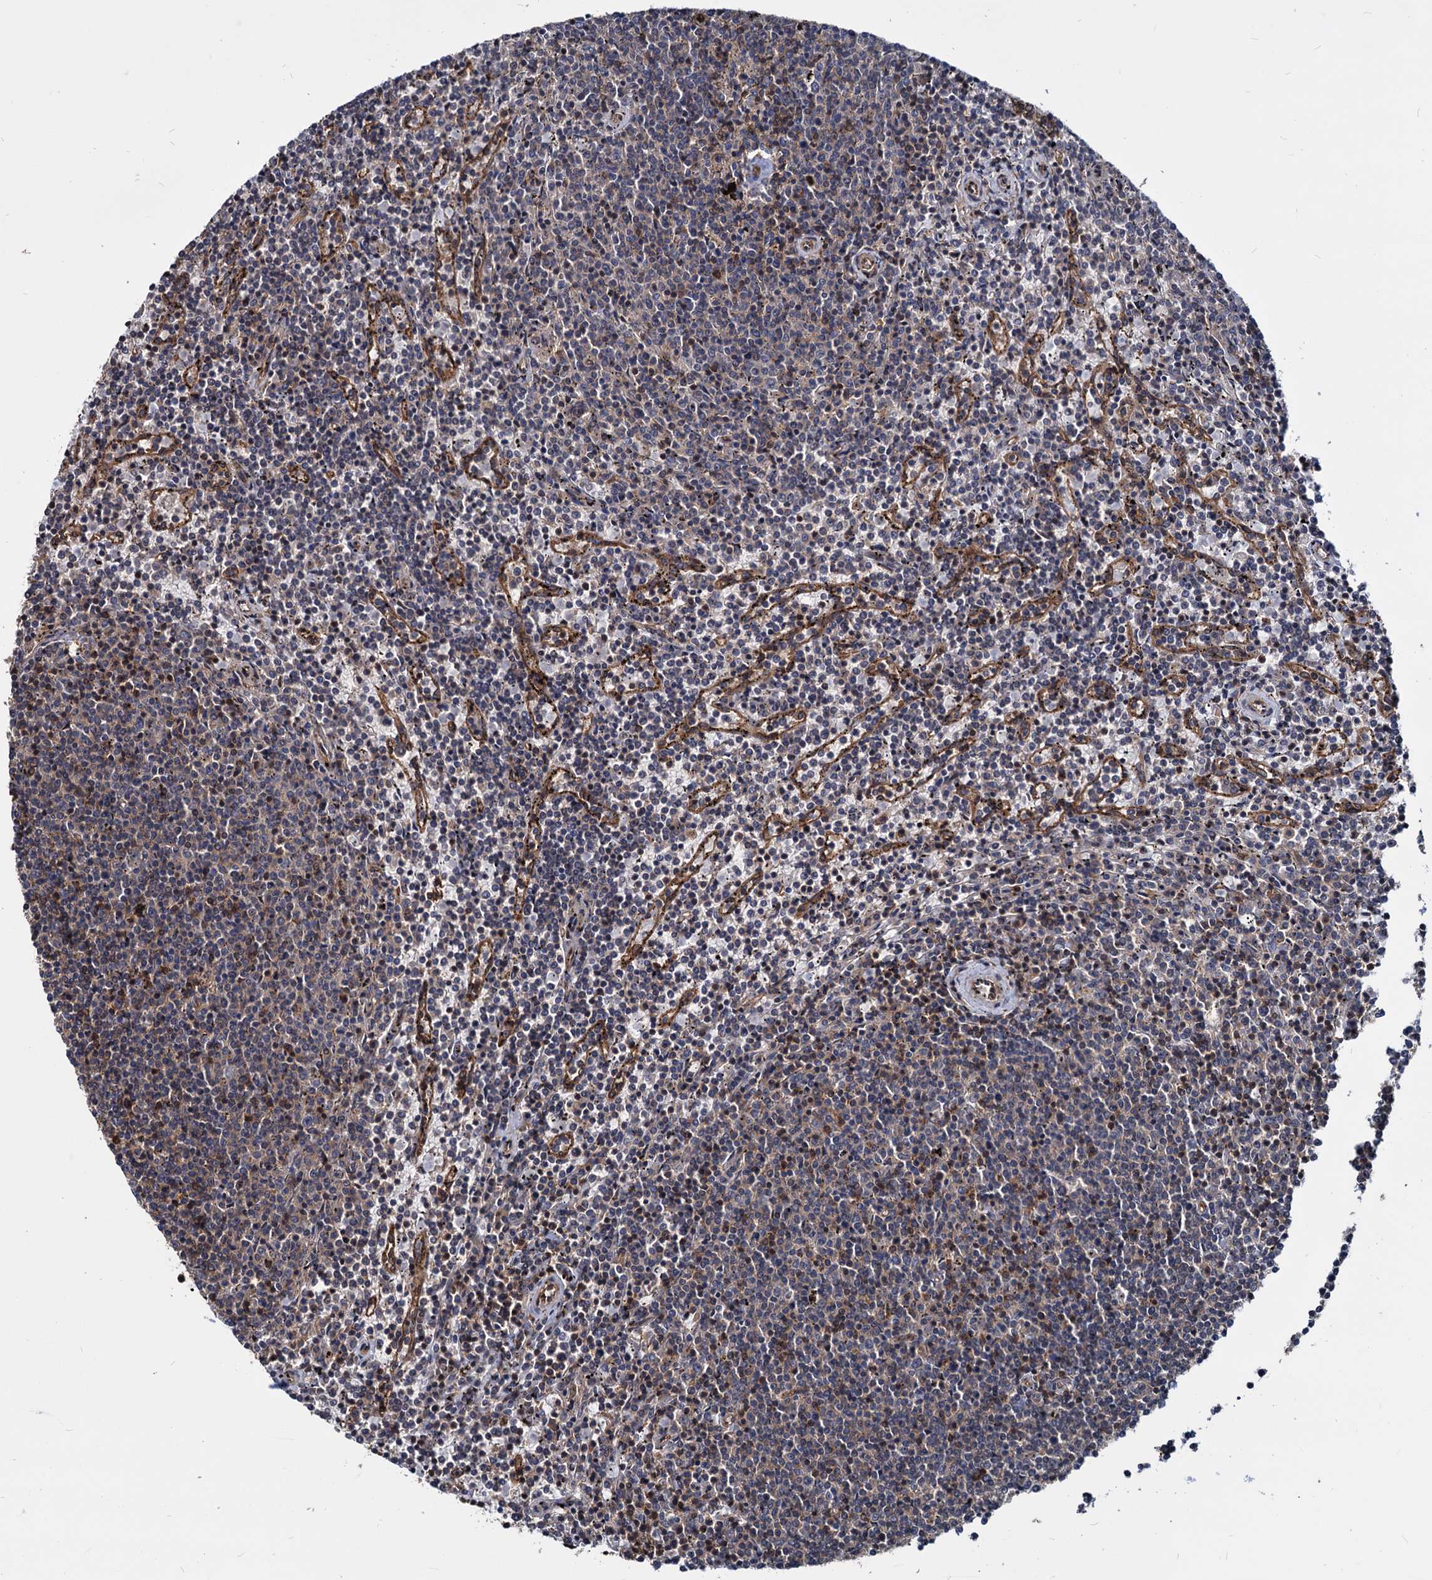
{"staining": {"intensity": "negative", "quantity": "none", "location": "none"}, "tissue": "lymphoma", "cell_type": "Tumor cells", "image_type": "cancer", "snomed": [{"axis": "morphology", "description": "Malignant lymphoma, non-Hodgkin's type, Low grade"}, {"axis": "topography", "description": "Spleen"}], "caption": "DAB immunohistochemical staining of human lymphoma reveals no significant staining in tumor cells.", "gene": "UBLCP1", "patient": {"sex": "female", "age": 50}}